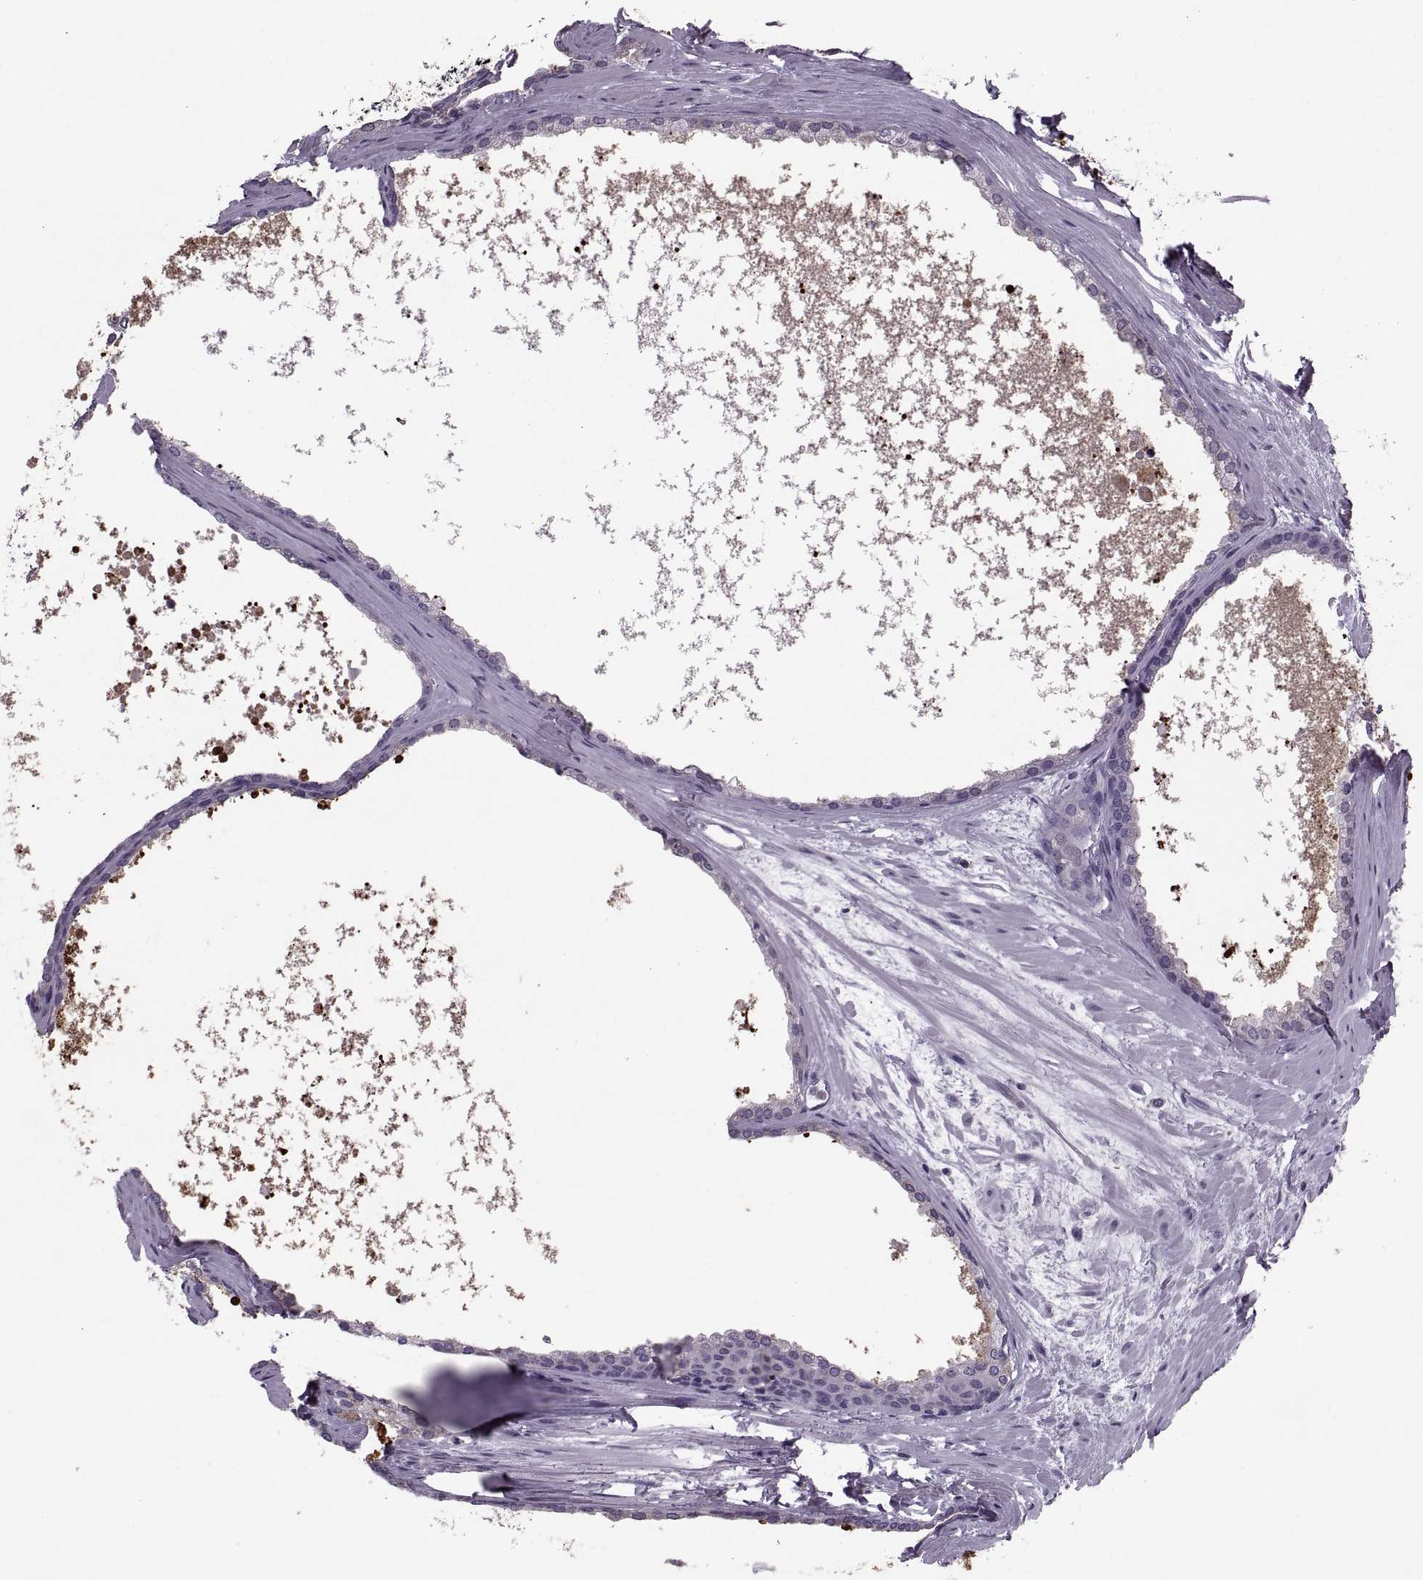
{"staining": {"intensity": "negative", "quantity": "none", "location": "none"}, "tissue": "prostate cancer", "cell_type": "Tumor cells", "image_type": "cancer", "snomed": [{"axis": "morphology", "description": "Adenocarcinoma, Low grade"}, {"axis": "topography", "description": "Prostate"}], "caption": "This is an immunohistochemistry histopathology image of prostate cancer. There is no staining in tumor cells.", "gene": "PABPC1", "patient": {"sex": "male", "age": 56}}